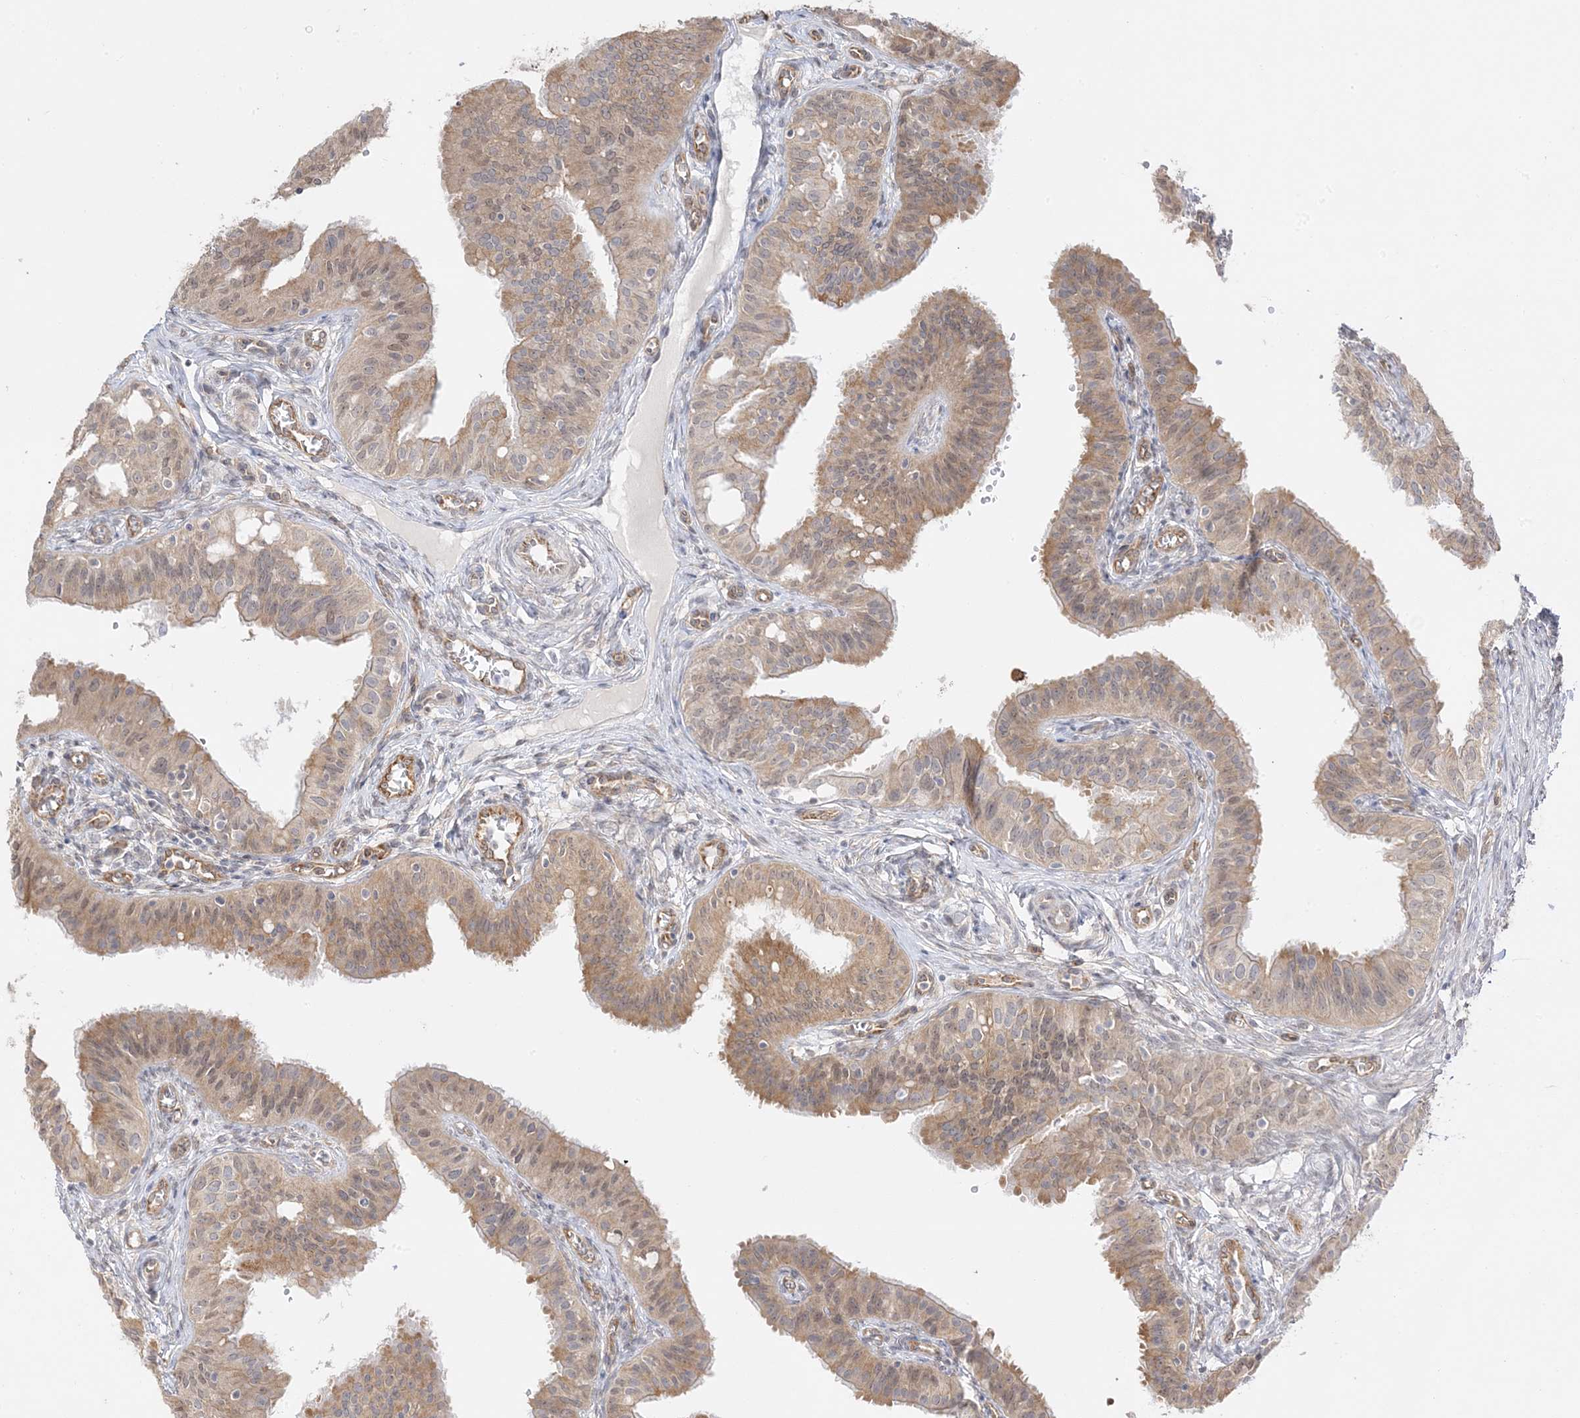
{"staining": {"intensity": "moderate", "quantity": ">75%", "location": "cytoplasmic/membranous,nuclear"}, "tissue": "fallopian tube", "cell_type": "Glandular cells", "image_type": "normal", "snomed": [{"axis": "morphology", "description": "Normal tissue, NOS"}, {"axis": "topography", "description": "Fallopian tube"}, {"axis": "topography", "description": "Ovary"}], "caption": "Immunohistochemical staining of unremarkable fallopian tube shows medium levels of moderate cytoplasmic/membranous,nuclear staining in approximately >75% of glandular cells. Using DAB (brown) and hematoxylin (blue) stains, captured at high magnification using brightfield microscopy.", "gene": "C2CD2", "patient": {"sex": "female", "age": 42}}